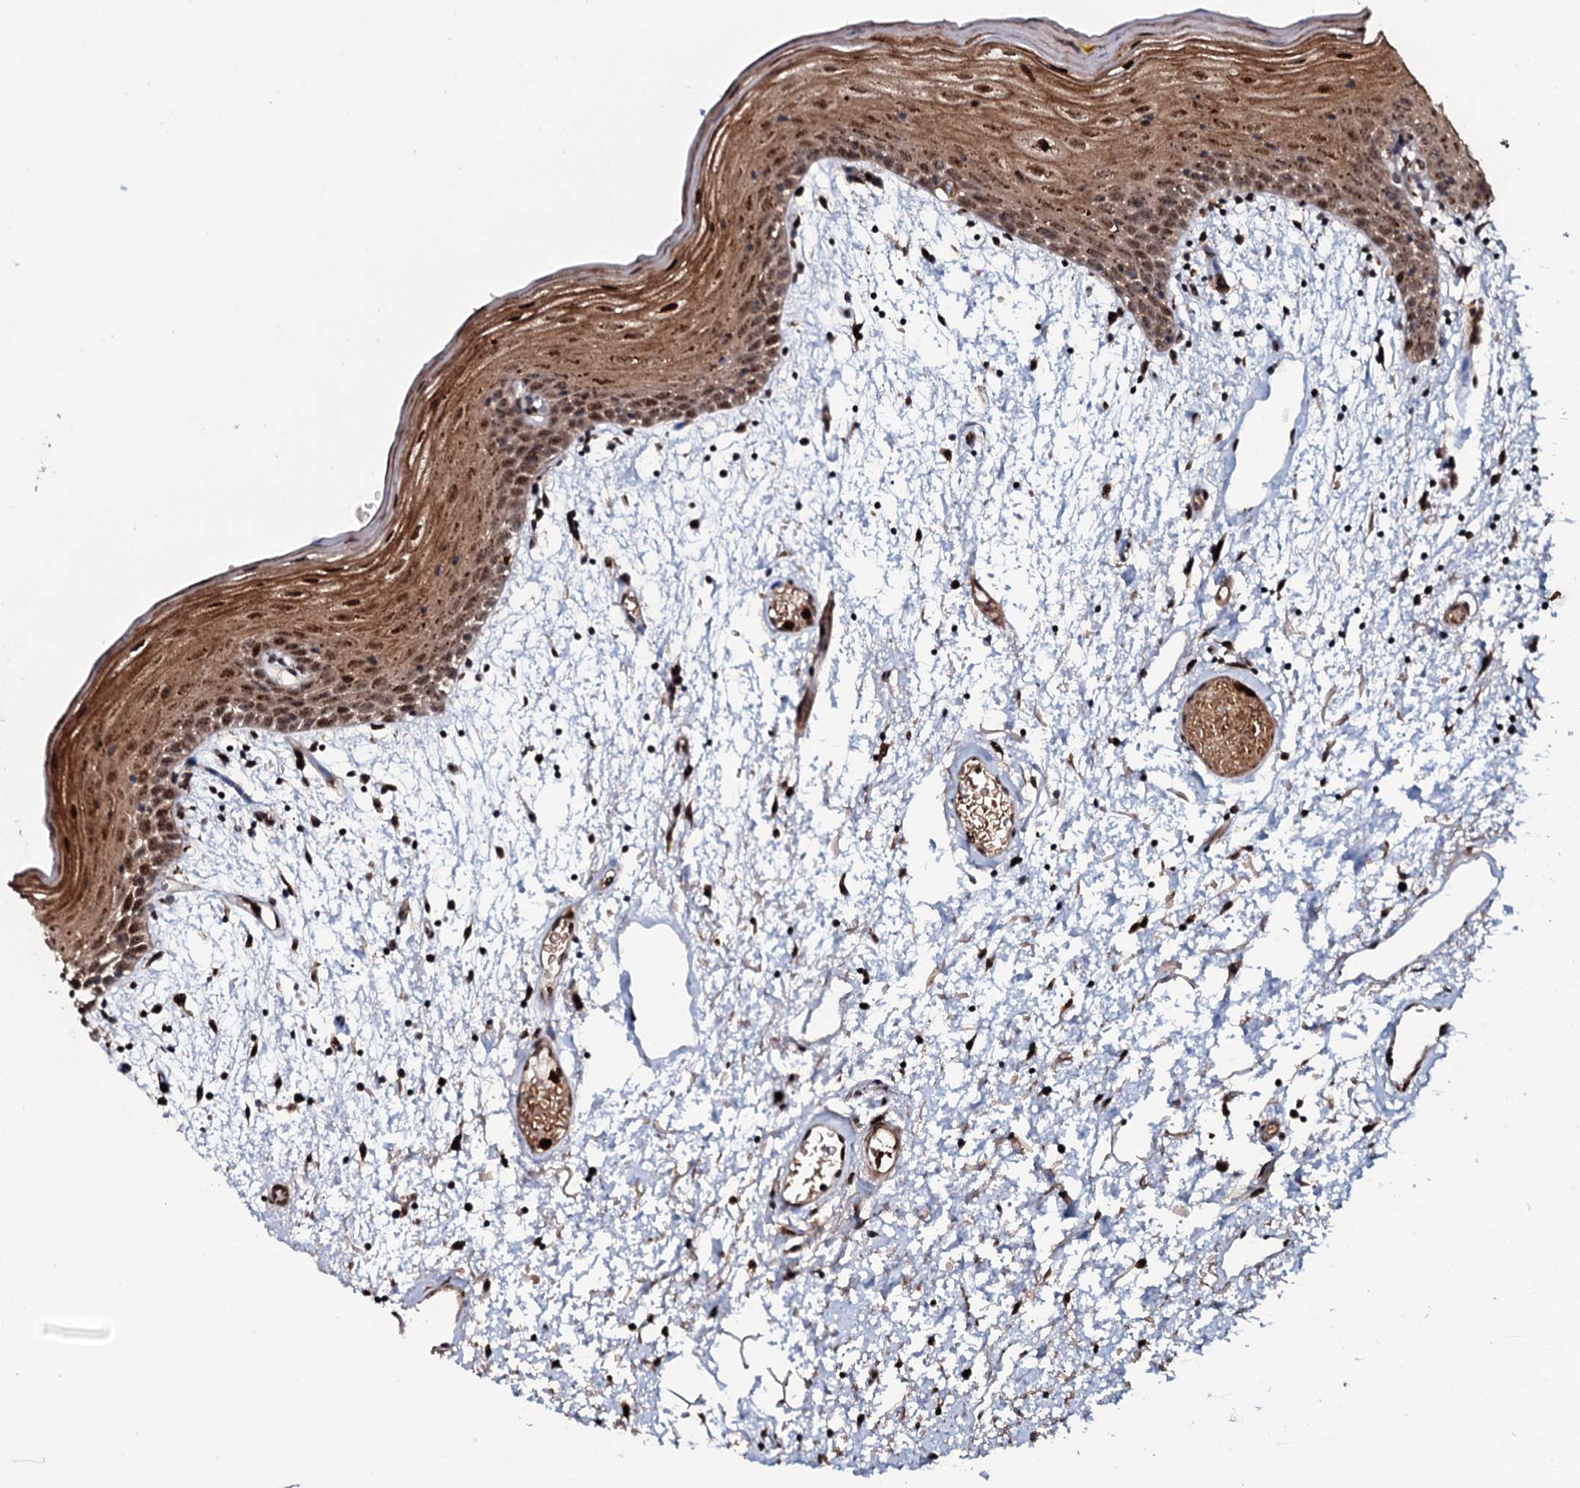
{"staining": {"intensity": "strong", "quantity": ">75%", "location": "cytoplasmic/membranous,nuclear"}, "tissue": "oral mucosa", "cell_type": "Squamous epithelial cells", "image_type": "normal", "snomed": [{"axis": "morphology", "description": "Normal tissue, NOS"}, {"axis": "topography", "description": "Skeletal muscle"}, {"axis": "topography", "description": "Oral tissue"}, {"axis": "topography", "description": "Salivary gland"}, {"axis": "topography", "description": "Peripheral nerve tissue"}], "caption": "A brown stain shows strong cytoplasmic/membranous,nuclear expression of a protein in squamous epithelial cells of normal oral mucosa. (Brightfield microscopy of DAB IHC at high magnification).", "gene": "COG6", "patient": {"sex": "male", "age": 54}}